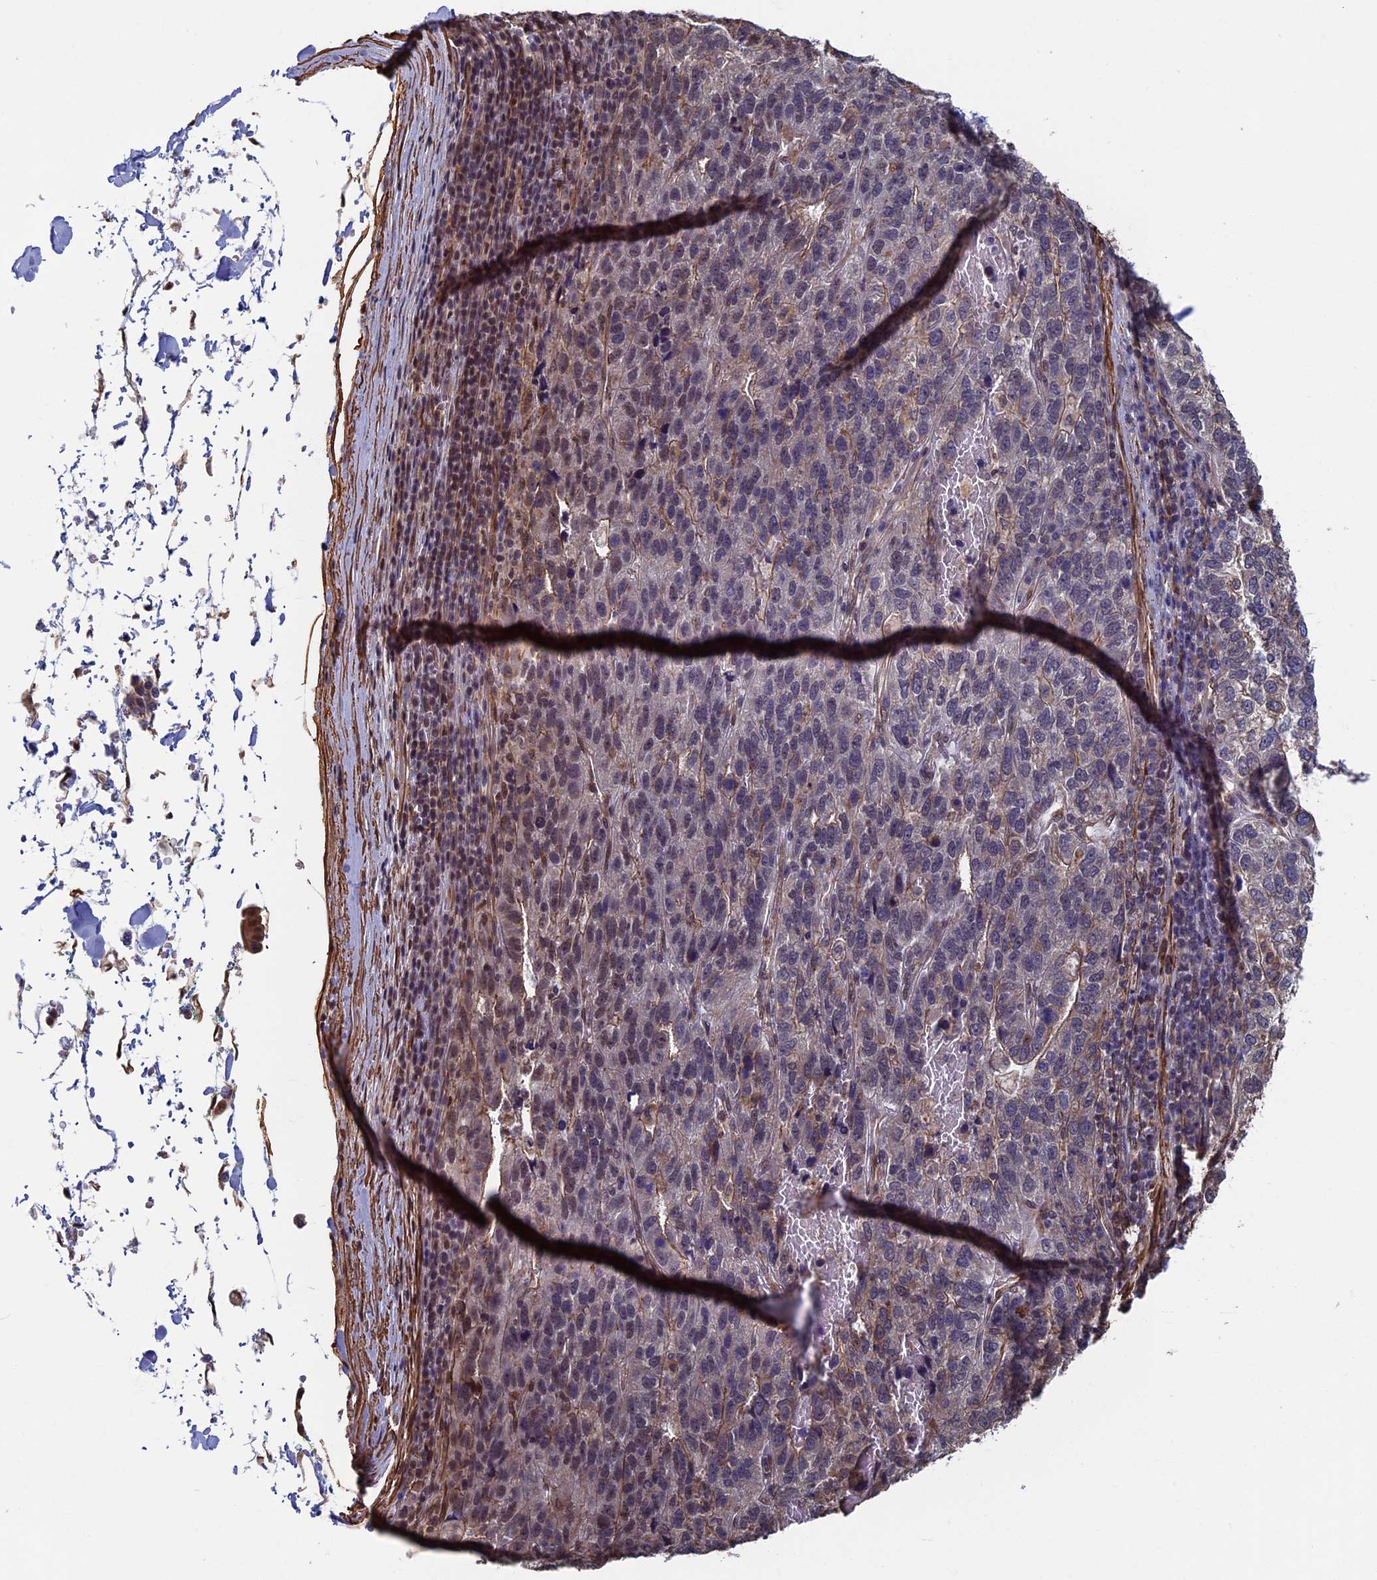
{"staining": {"intensity": "weak", "quantity": "<25%", "location": "cytoplasmic/membranous"}, "tissue": "pancreatic cancer", "cell_type": "Tumor cells", "image_type": "cancer", "snomed": [{"axis": "morphology", "description": "Adenocarcinoma, NOS"}, {"axis": "topography", "description": "Pancreas"}], "caption": "Human adenocarcinoma (pancreatic) stained for a protein using immunohistochemistry shows no staining in tumor cells.", "gene": "CTDP1", "patient": {"sex": "female", "age": 61}}